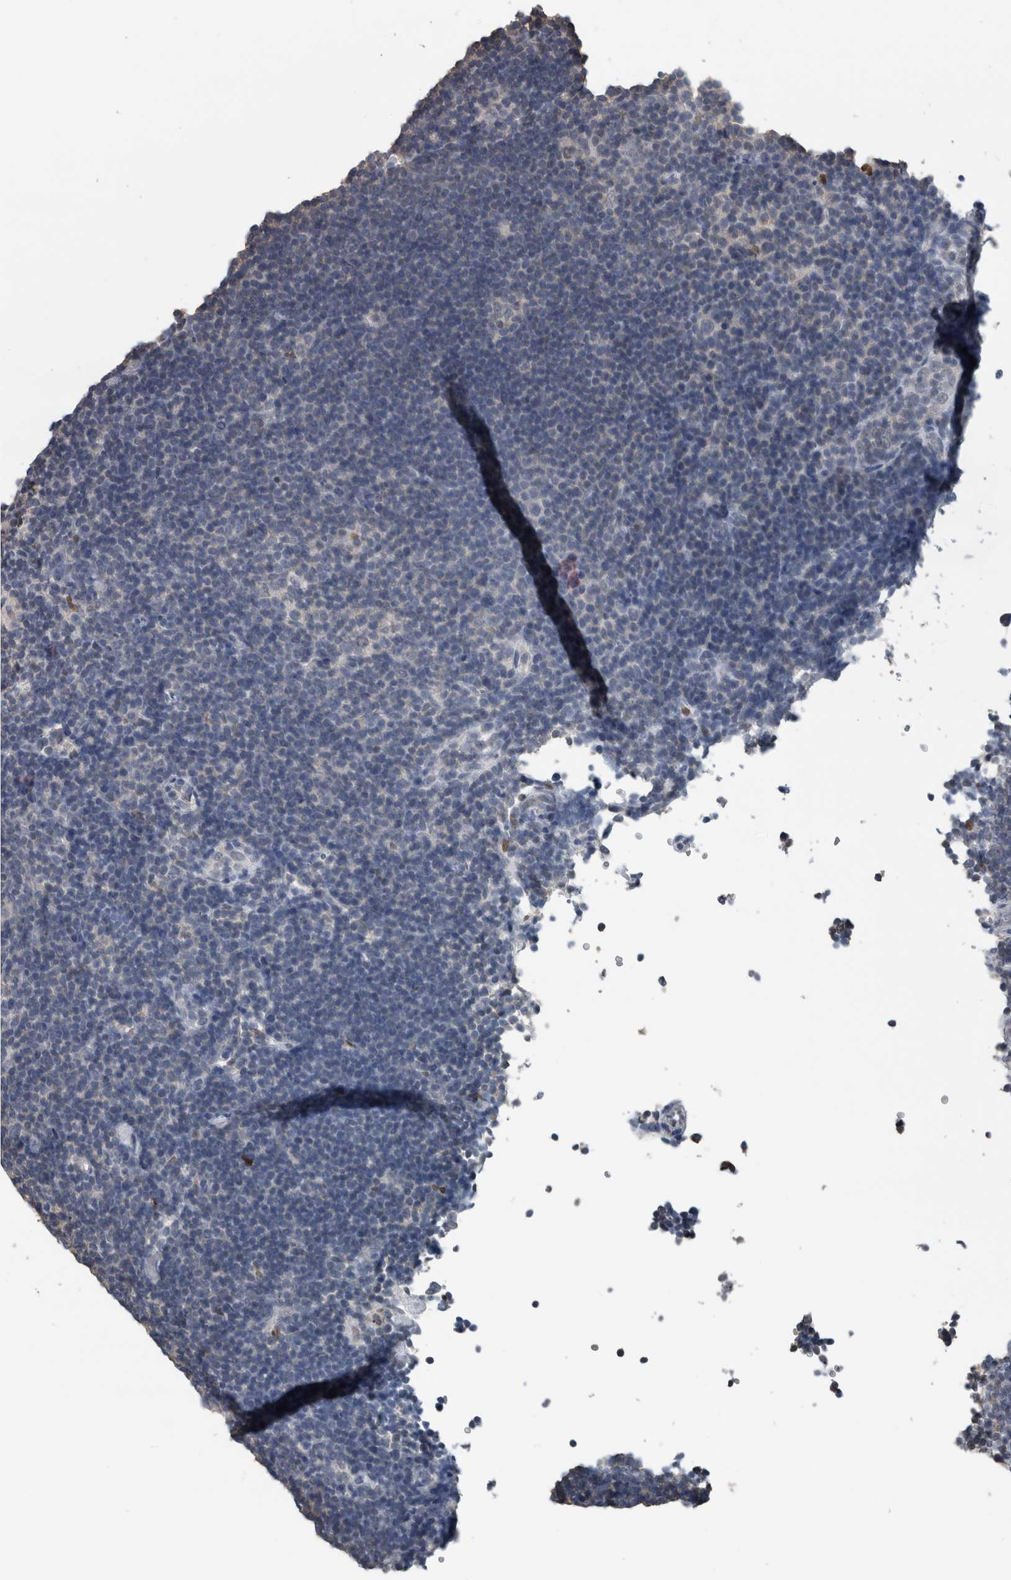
{"staining": {"intensity": "negative", "quantity": "none", "location": "none"}, "tissue": "lymphoma", "cell_type": "Tumor cells", "image_type": "cancer", "snomed": [{"axis": "morphology", "description": "Hodgkin's disease, NOS"}, {"axis": "topography", "description": "Lymph node"}], "caption": "Immunohistochemistry (IHC) micrograph of human lymphoma stained for a protein (brown), which shows no expression in tumor cells.", "gene": "MAFF", "patient": {"sex": "female", "age": 57}}